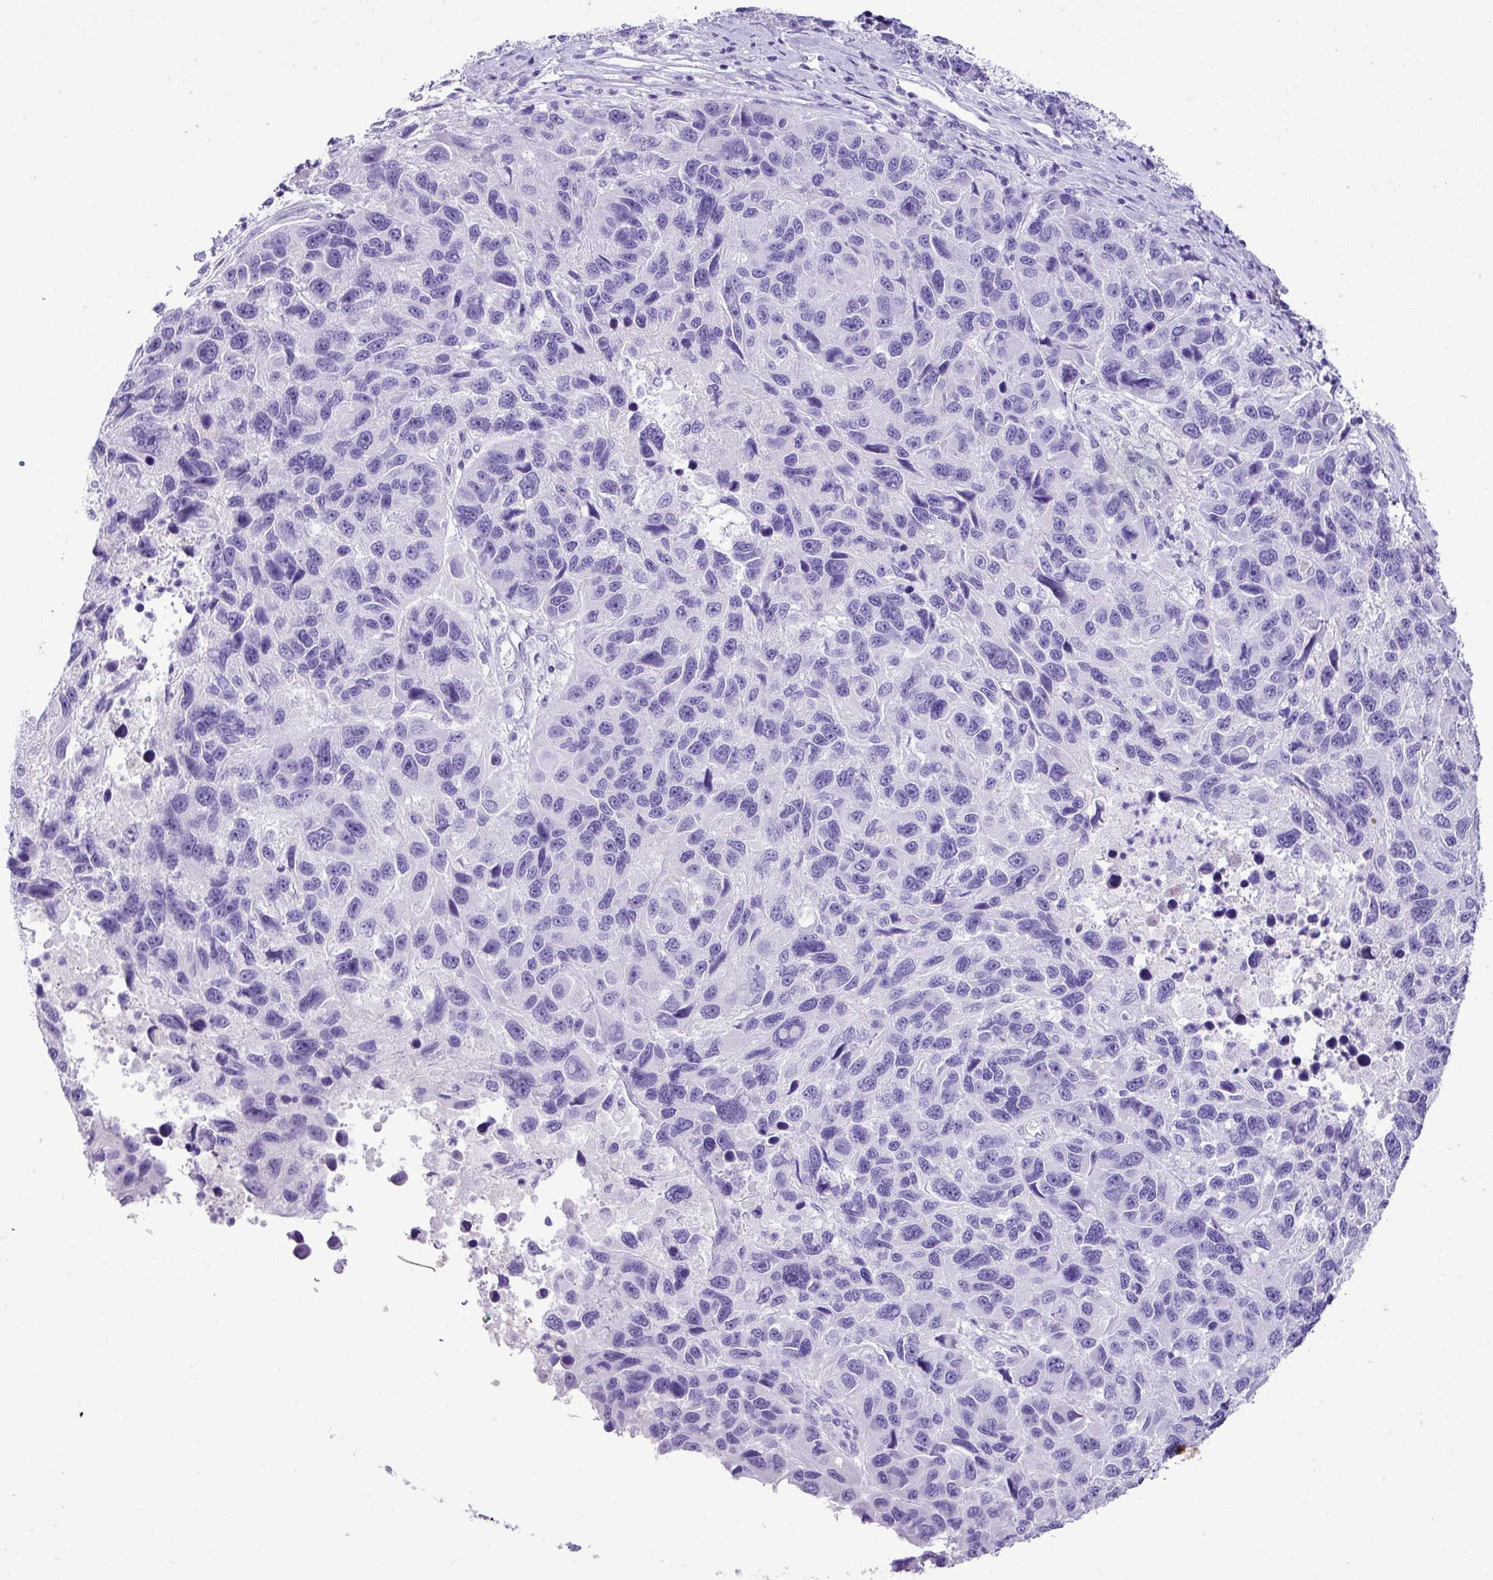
{"staining": {"intensity": "negative", "quantity": "none", "location": "none"}, "tissue": "melanoma", "cell_type": "Tumor cells", "image_type": "cancer", "snomed": [{"axis": "morphology", "description": "Malignant melanoma, NOS"}, {"axis": "topography", "description": "Skin"}], "caption": "DAB immunohistochemical staining of human malignant melanoma displays no significant positivity in tumor cells. Brightfield microscopy of IHC stained with DAB (3,3'-diaminobenzidine) (brown) and hematoxylin (blue), captured at high magnification.", "gene": "ZSCAN5A", "patient": {"sex": "male", "age": 53}}